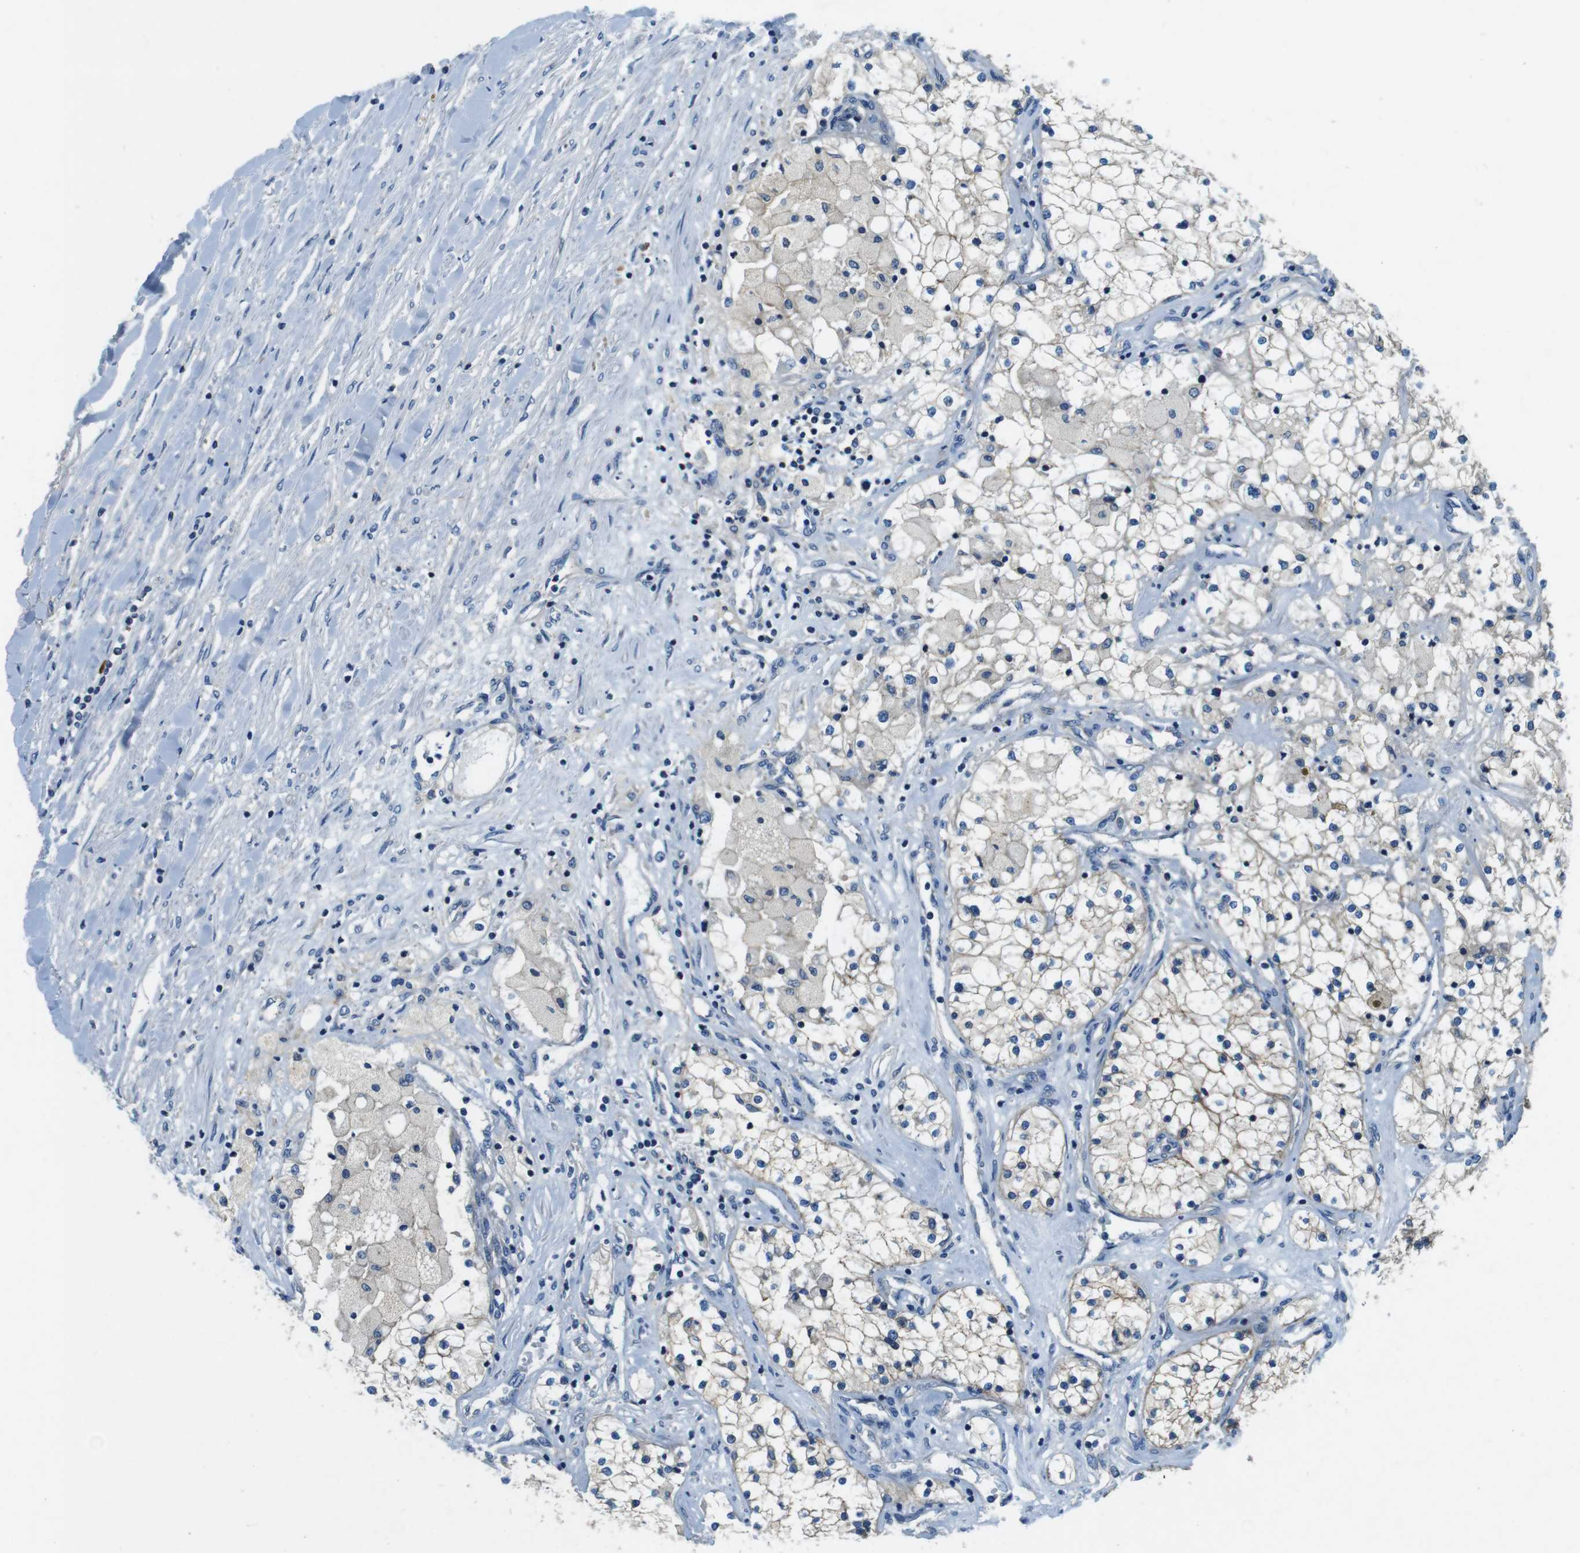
{"staining": {"intensity": "moderate", "quantity": "<25%", "location": "cytoplasmic/membranous"}, "tissue": "renal cancer", "cell_type": "Tumor cells", "image_type": "cancer", "snomed": [{"axis": "morphology", "description": "Adenocarcinoma, NOS"}, {"axis": "topography", "description": "Kidney"}], "caption": "The immunohistochemical stain labels moderate cytoplasmic/membranous expression in tumor cells of adenocarcinoma (renal) tissue.", "gene": "DENND4C", "patient": {"sex": "male", "age": 68}}